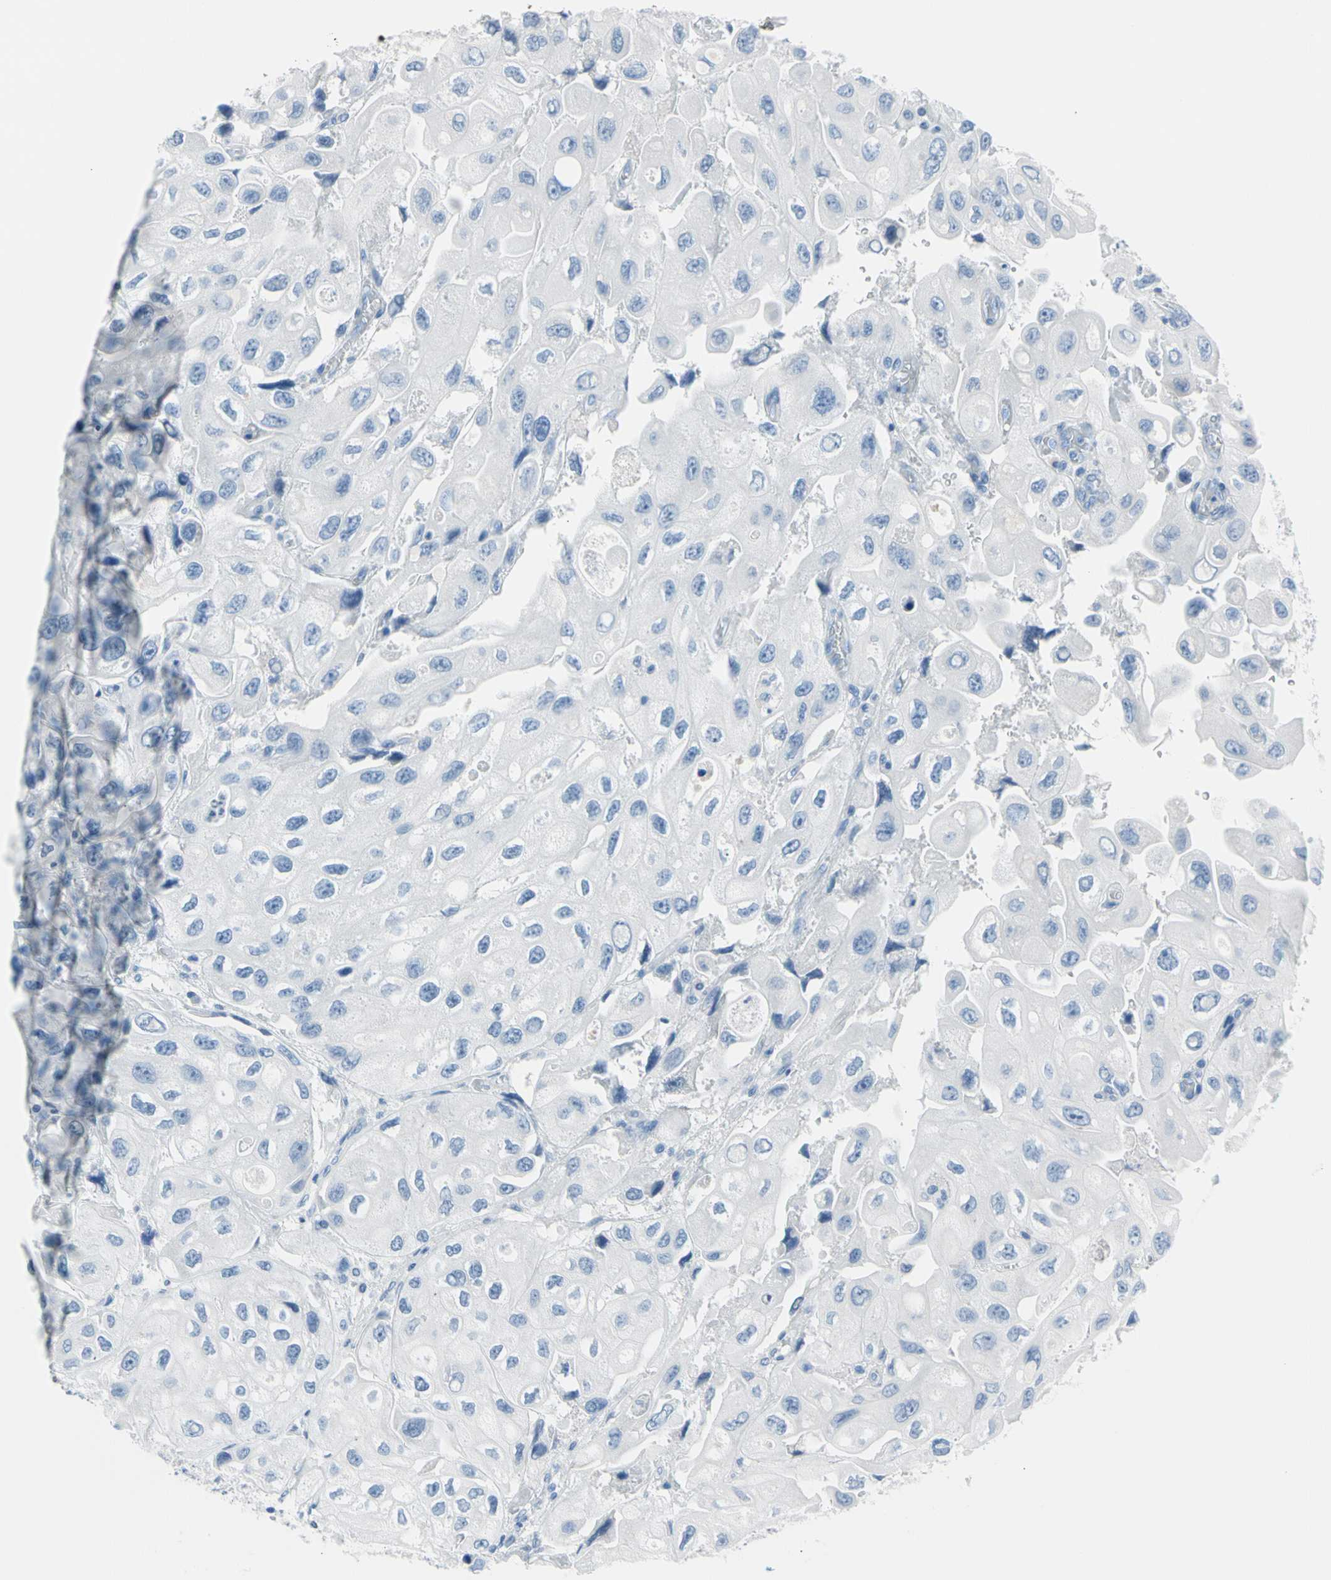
{"staining": {"intensity": "negative", "quantity": "none", "location": "none"}, "tissue": "urothelial cancer", "cell_type": "Tumor cells", "image_type": "cancer", "snomed": [{"axis": "morphology", "description": "Urothelial carcinoma, High grade"}, {"axis": "topography", "description": "Urinary bladder"}], "caption": "High power microscopy photomicrograph of an immunohistochemistry (IHC) histopathology image of urothelial carcinoma (high-grade), revealing no significant expression in tumor cells.", "gene": "TPO", "patient": {"sex": "female", "age": 64}}